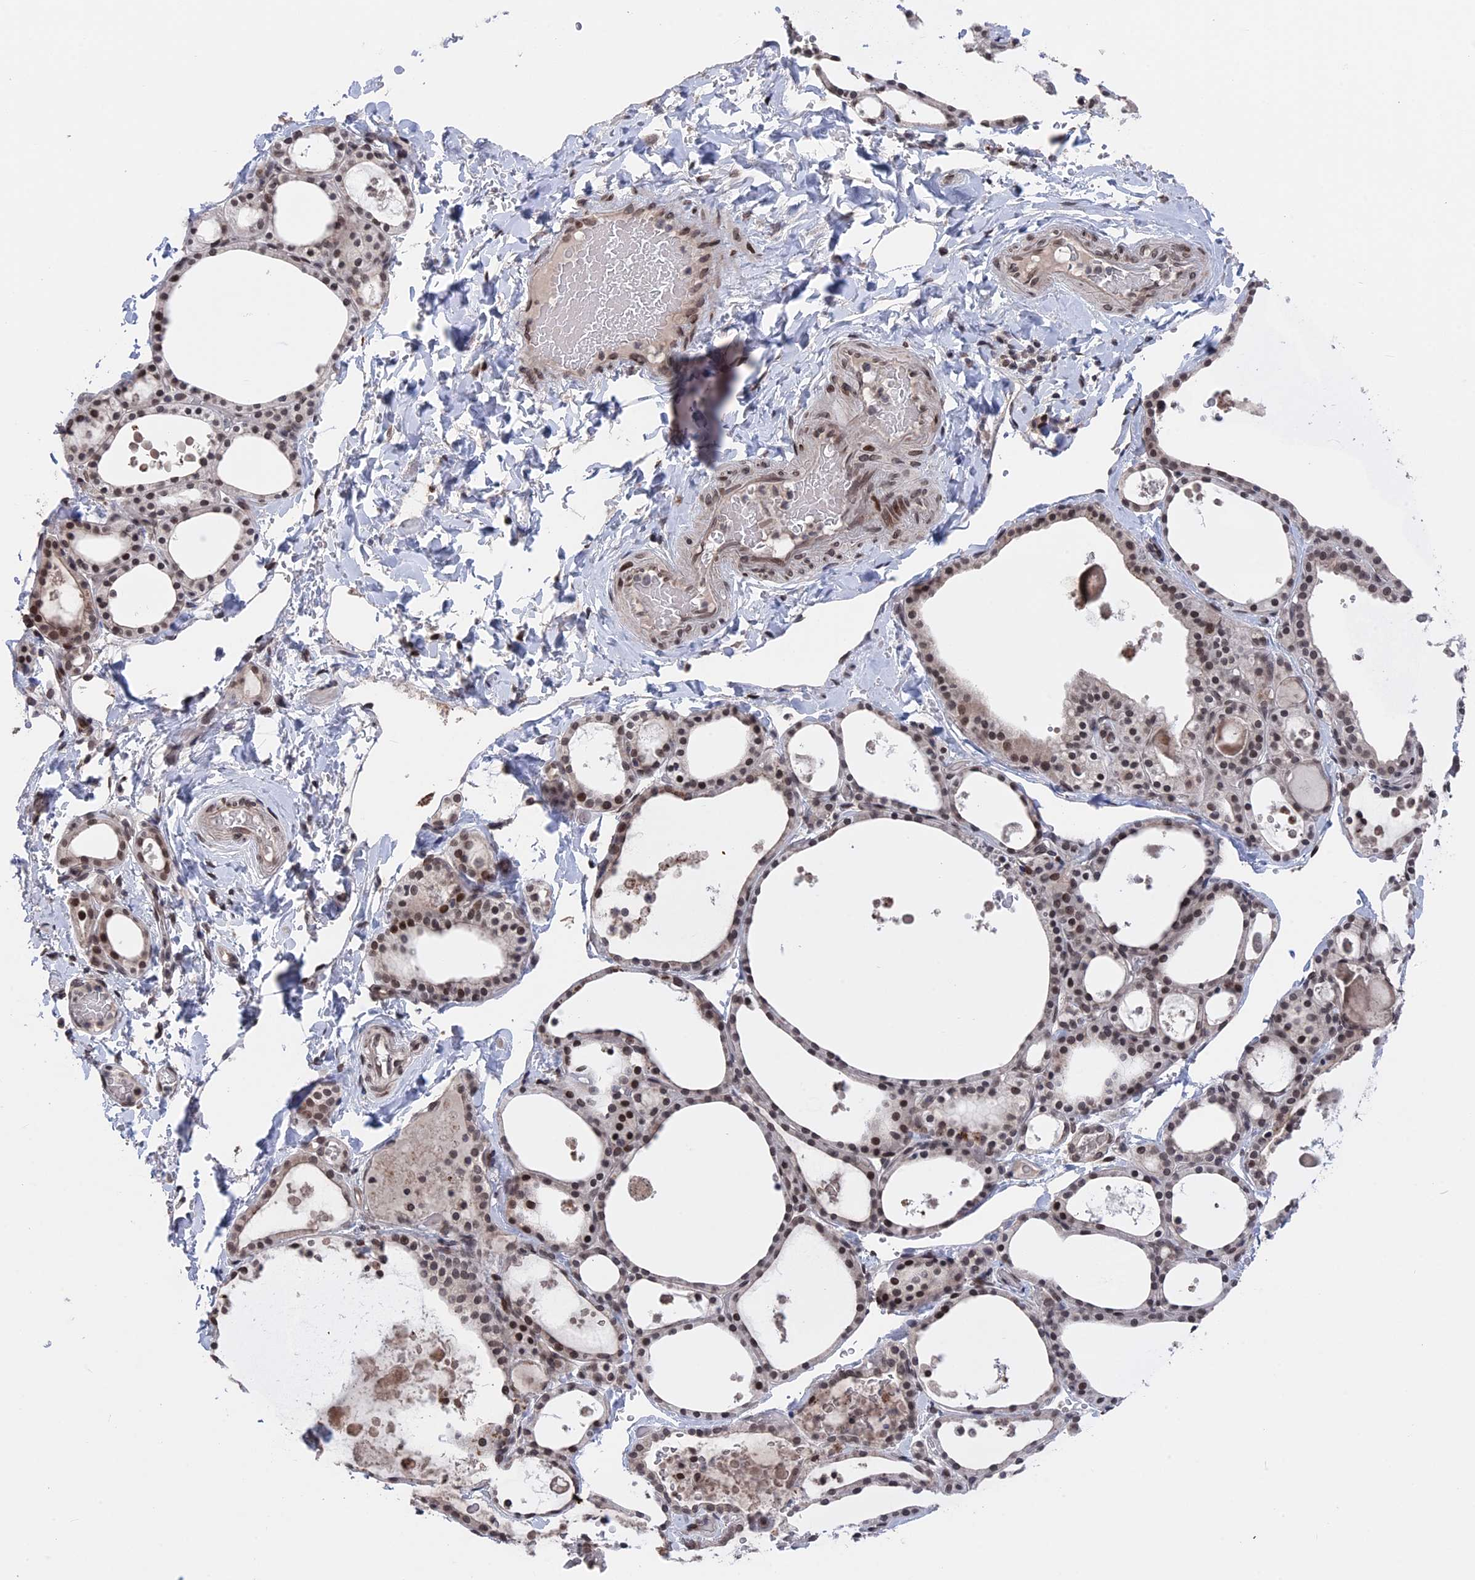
{"staining": {"intensity": "moderate", "quantity": ">75%", "location": "nuclear"}, "tissue": "thyroid gland", "cell_type": "Glandular cells", "image_type": "normal", "snomed": [{"axis": "morphology", "description": "Normal tissue, NOS"}, {"axis": "topography", "description": "Thyroid gland"}], "caption": "IHC photomicrograph of normal thyroid gland: human thyroid gland stained using immunohistochemistry shows medium levels of moderate protein expression localized specifically in the nuclear of glandular cells, appearing as a nuclear brown color.", "gene": "NR2C2AP", "patient": {"sex": "male", "age": 56}}